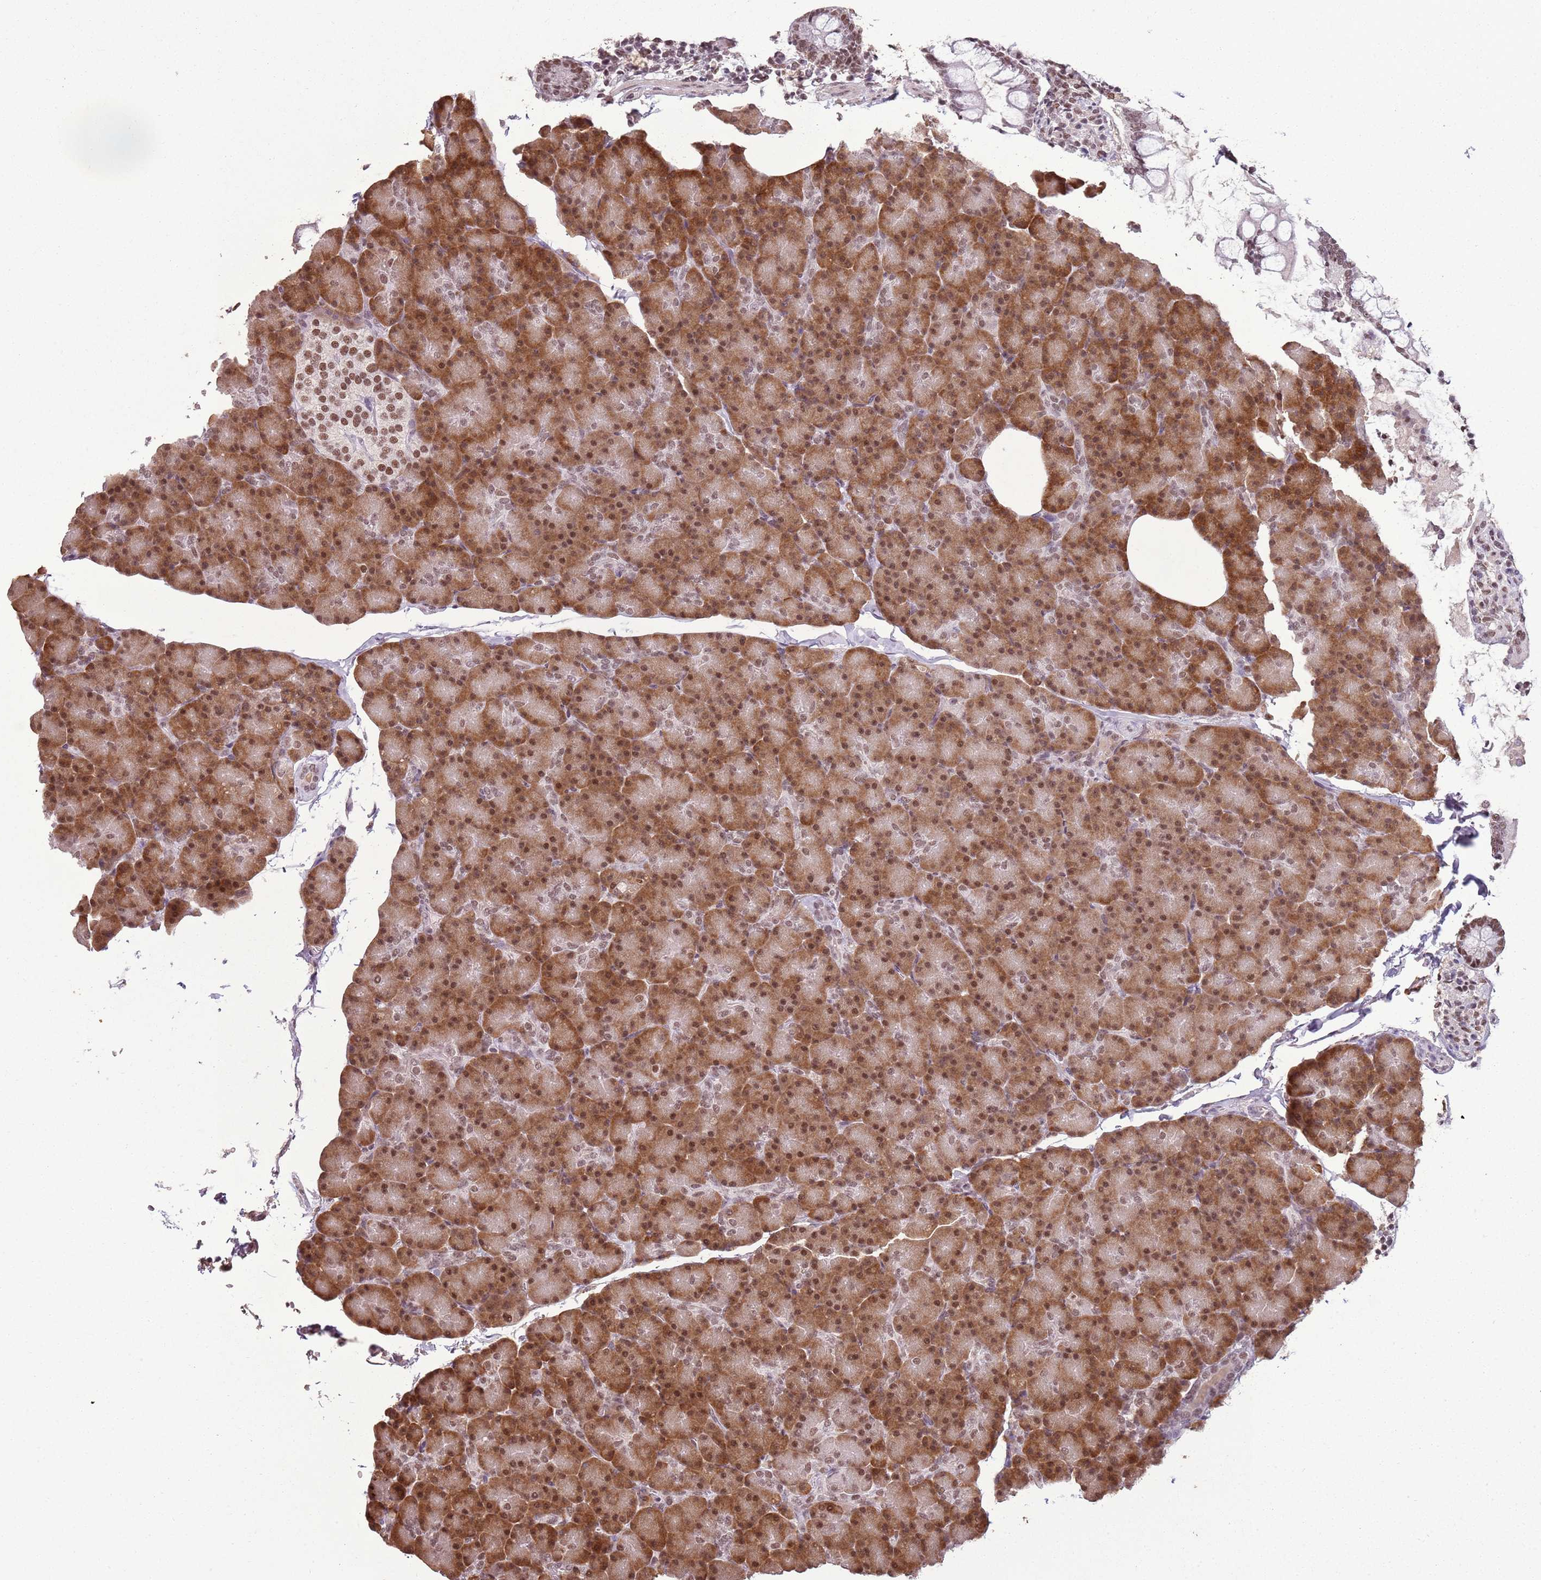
{"staining": {"intensity": "moderate", "quantity": ">75%", "location": "cytoplasmic/membranous,nuclear"}, "tissue": "pancreas", "cell_type": "Exocrine glandular cells", "image_type": "normal", "snomed": [{"axis": "morphology", "description": "Normal tissue, NOS"}, {"axis": "topography", "description": "Pancreas"}], "caption": "Immunohistochemical staining of normal pancreas demonstrates >75% levels of moderate cytoplasmic/membranous,nuclear protein expression in about >75% of exocrine glandular cells.", "gene": "ARL14EP", "patient": {"sex": "female", "age": 43}}